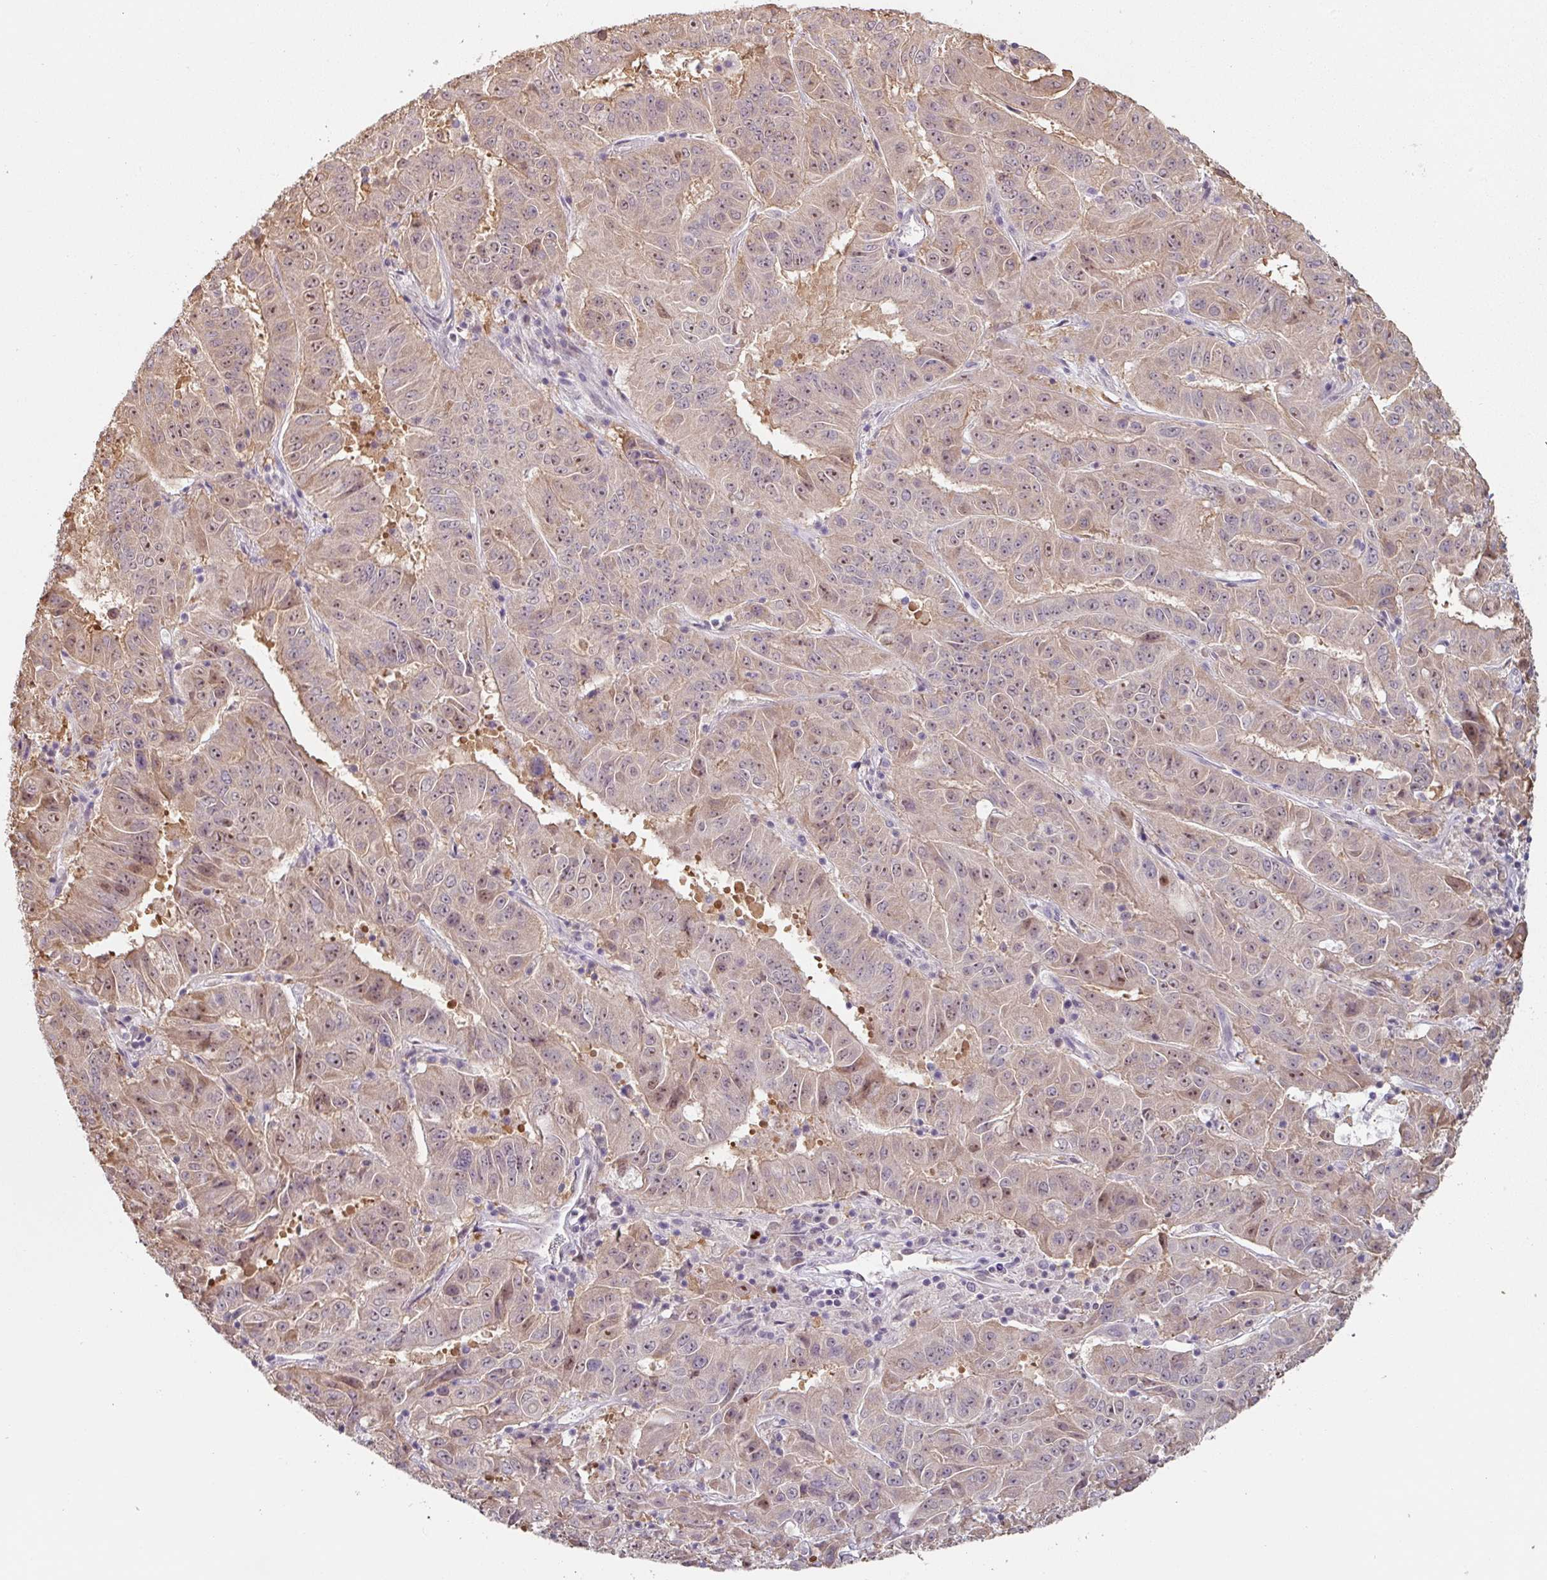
{"staining": {"intensity": "weak", "quantity": "25%-75%", "location": "cytoplasmic/membranous,nuclear"}, "tissue": "pancreatic cancer", "cell_type": "Tumor cells", "image_type": "cancer", "snomed": [{"axis": "morphology", "description": "Adenocarcinoma, NOS"}, {"axis": "topography", "description": "Pancreas"}], "caption": "Immunohistochemistry (IHC) image of neoplastic tissue: human pancreatic adenocarcinoma stained using IHC displays low levels of weak protein expression localized specifically in the cytoplasmic/membranous and nuclear of tumor cells, appearing as a cytoplasmic/membranous and nuclear brown color.", "gene": "ZBTB6", "patient": {"sex": "male", "age": 63}}